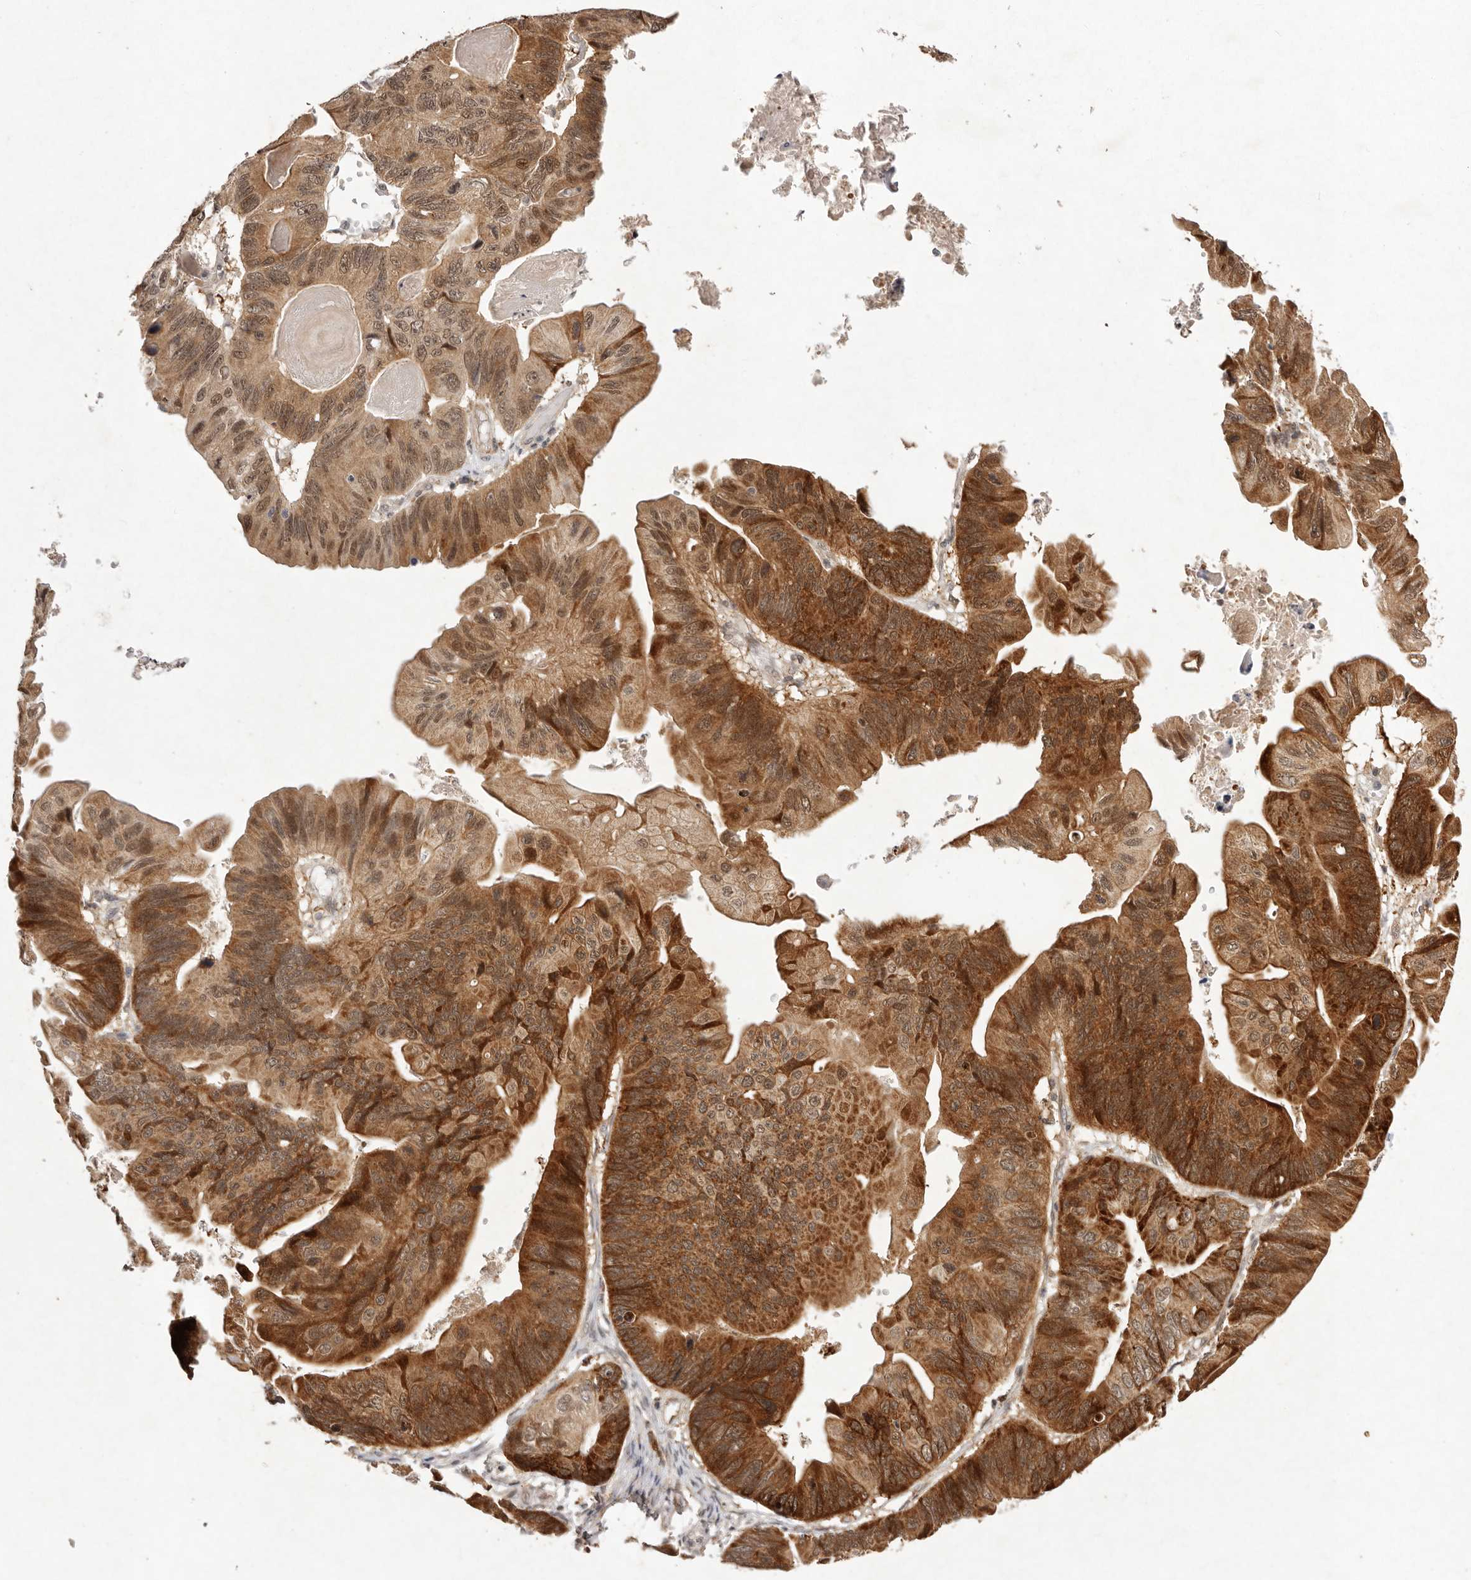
{"staining": {"intensity": "strong", "quantity": ">75%", "location": "cytoplasmic/membranous,nuclear"}, "tissue": "ovarian cancer", "cell_type": "Tumor cells", "image_type": "cancer", "snomed": [{"axis": "morphology", "description": "Cystadenocarcinoma, mucinous, NOS"}, {"axis": "topography", "description": "Ovary"}], "caption": "Approximately >75% of tumor cells in human ovarian cancer display strong cytoplasmic/membranous and nuclear protein staining as visualized by brown immunohistochemical staining.", "gene": "BUD31", "patient": {"sex": "female", "age": 61}}